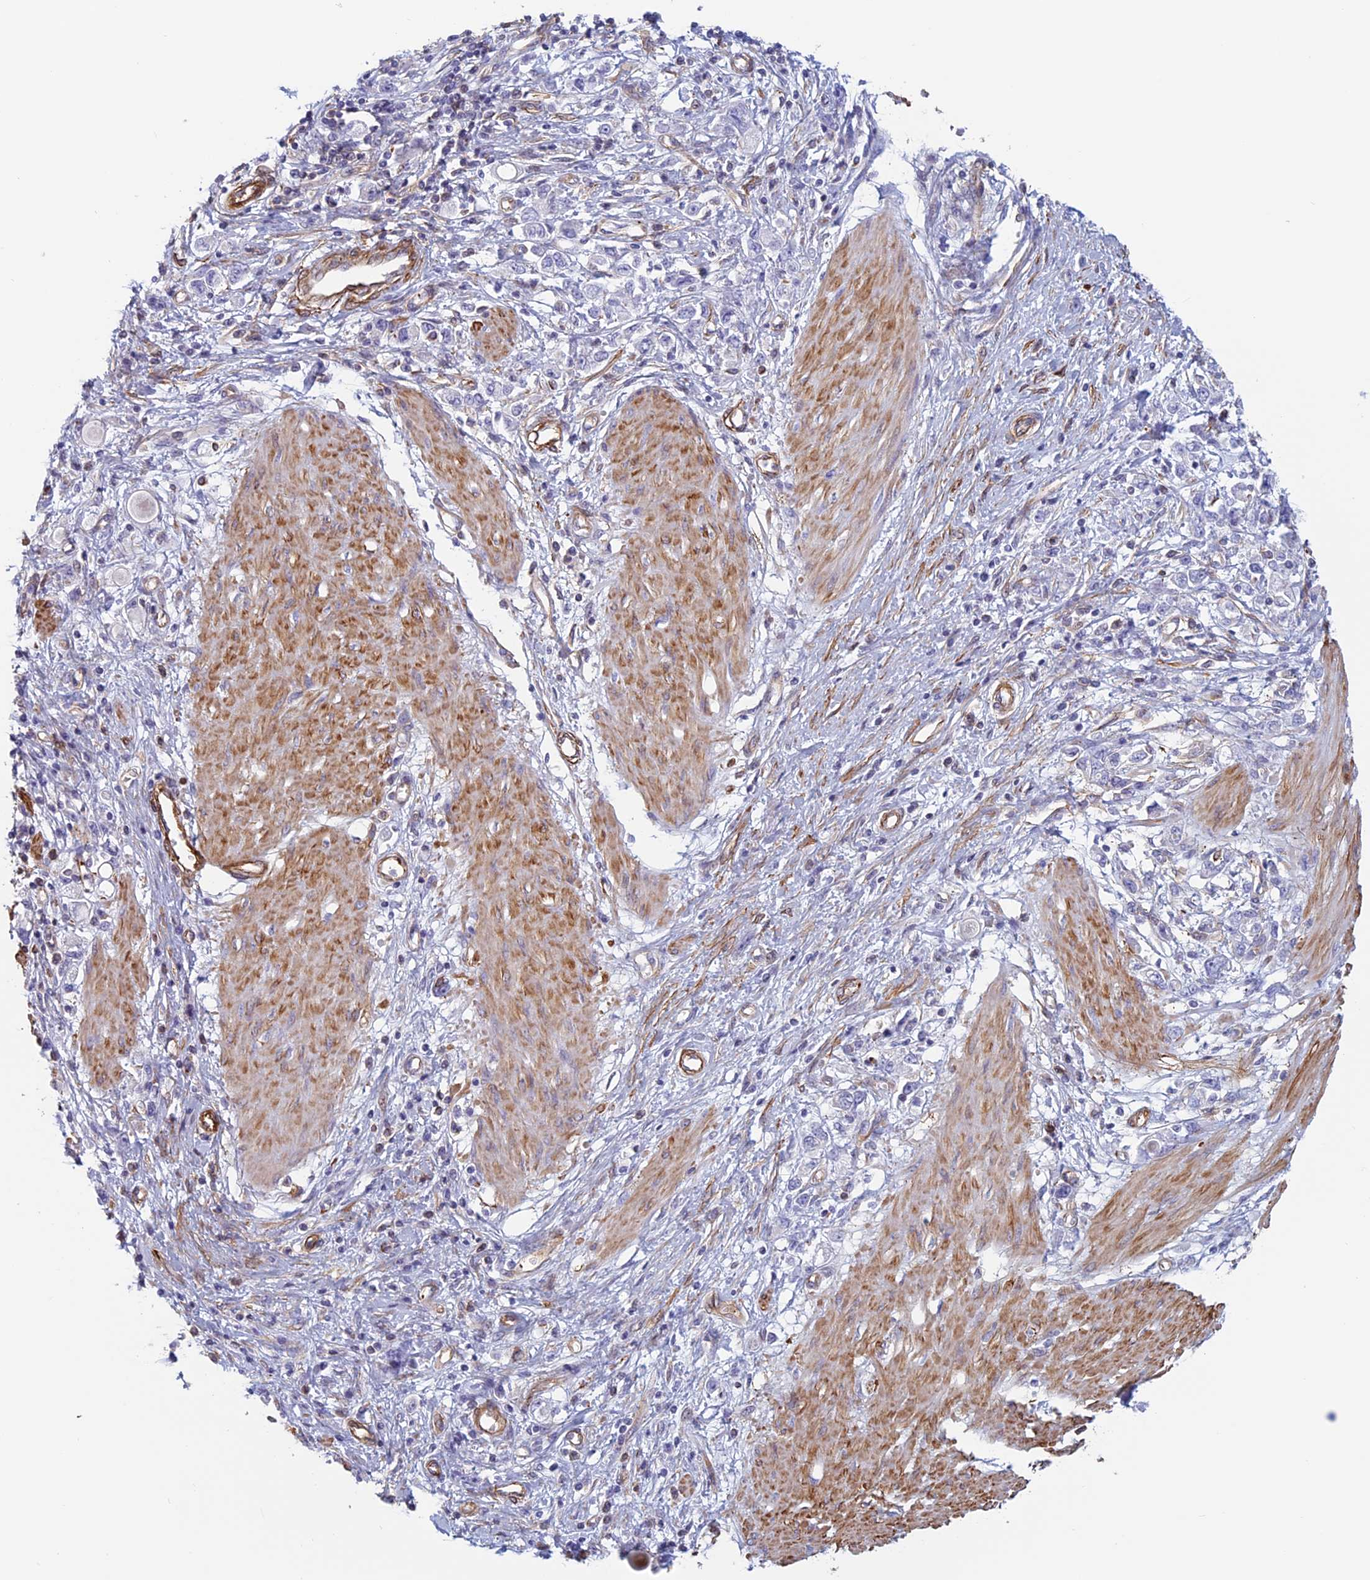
{"staining": {"intensity": "negative", "quantity": "none", "location": "none"}, "tissue": "stomach cancer", "cell_type": "Tumor cells", "image_type": "cancer", "snomed": [{"axis": "morphology", "description": "Adenocarcinoma, NOS"}, {"axis": "topography", "description": "Stomach"}], "caption": "An image of stomach adenocarcinoma stained for a protein reveals no brown staining in tumor cells.", "gene": "ANGPTL2", "patient": {"sex": "female", "age": 76}}